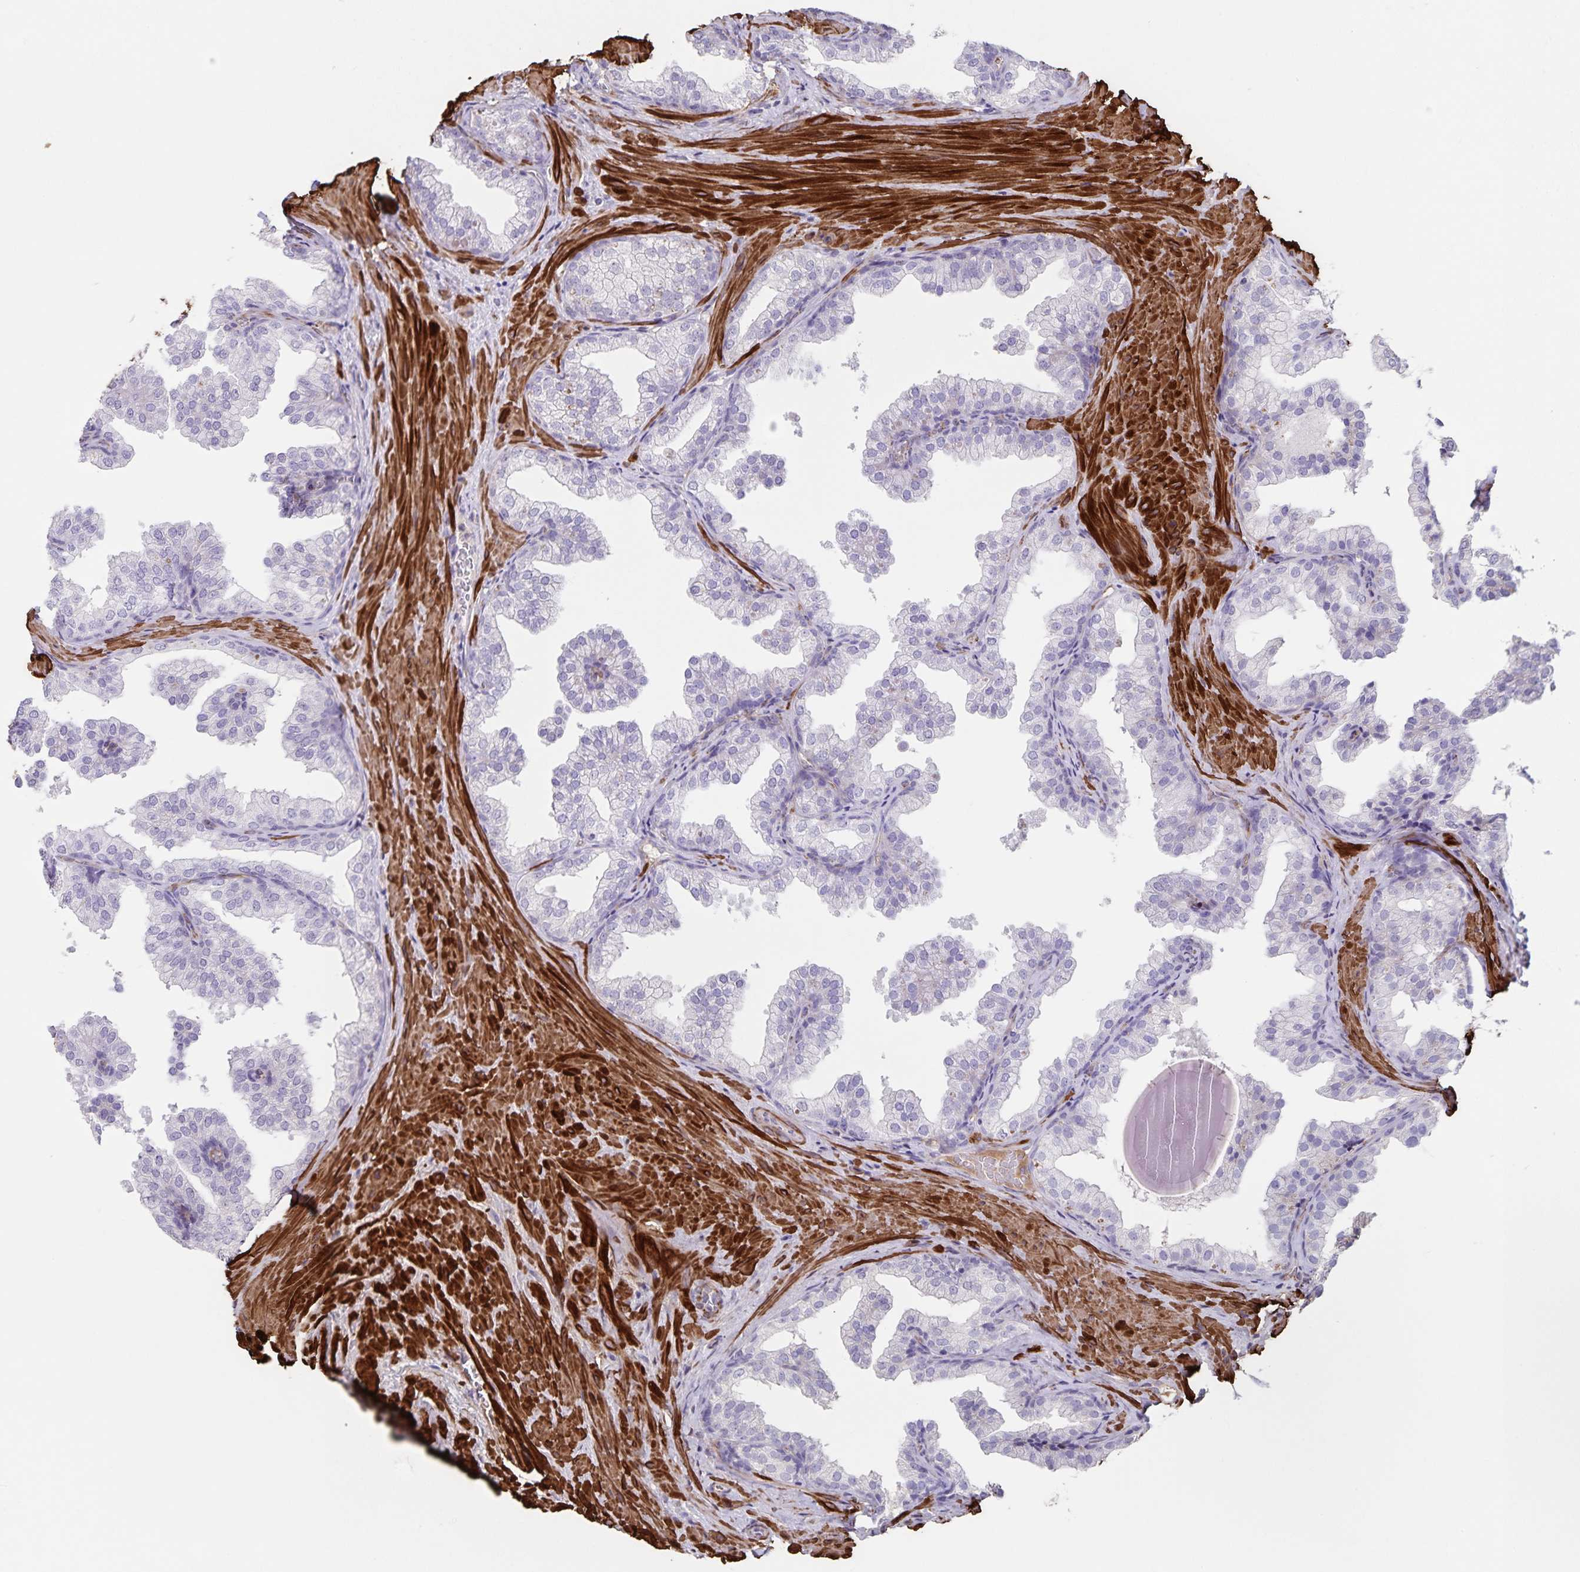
{"staining": {"intensity": "negative", "quantity": "none", "location": "none"}, "tissue": "prostate", "cell_type": "Glandular cells", "image_type": "normal", "snomed": [{"axis": "morphology", "description": "Normal tissue, NOS"}, {"axis": "topography", "description": "Prostate"}], "caption": "Photomicrograph shows no protein staining in glandular cells of normal prostate.", "gene": "SYNM", "patient": {"sex": "male", "age": 37}}